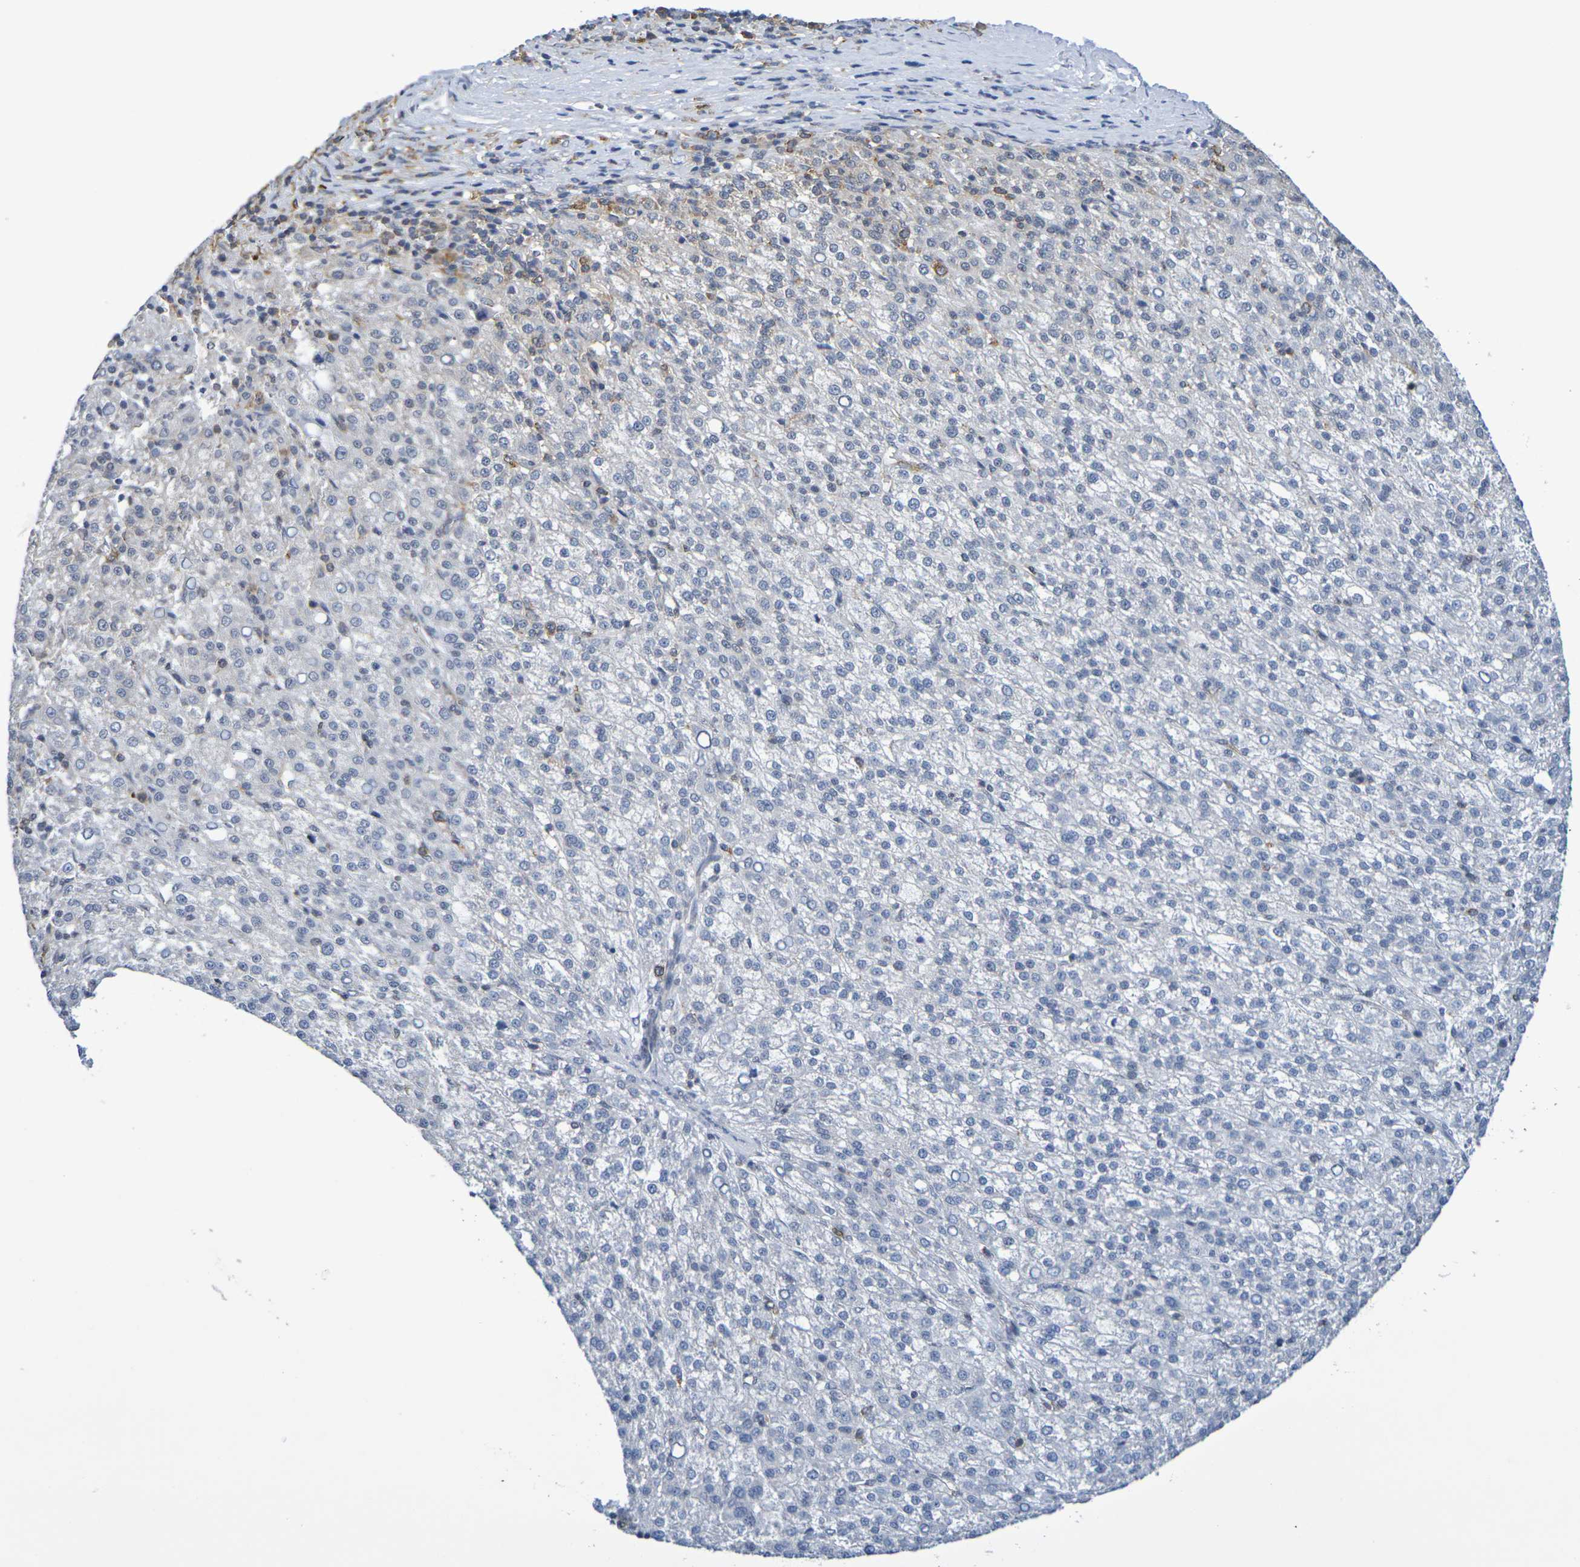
{"staining": {"intensity": "negative", "quantity": "none", "location": "none"}, "tissue": "liver cancer", "cell_type": "Tumor cells", "image_type": "cancer", "snomed": [{"axis": "morphology", "description": "Carcinoma, Hepatocellular, NOS"}, {"axis": "topography", "description": "Liver"}], "caption": "DAB (3,3'-diaminobenzidine) immunohistochemical staining of hepatocellular carcinoma (liver) demonstrates no significant staining in tumor cells.", "gene": "CHRNB1", "patient": {"sex": "female", "age": 58}}